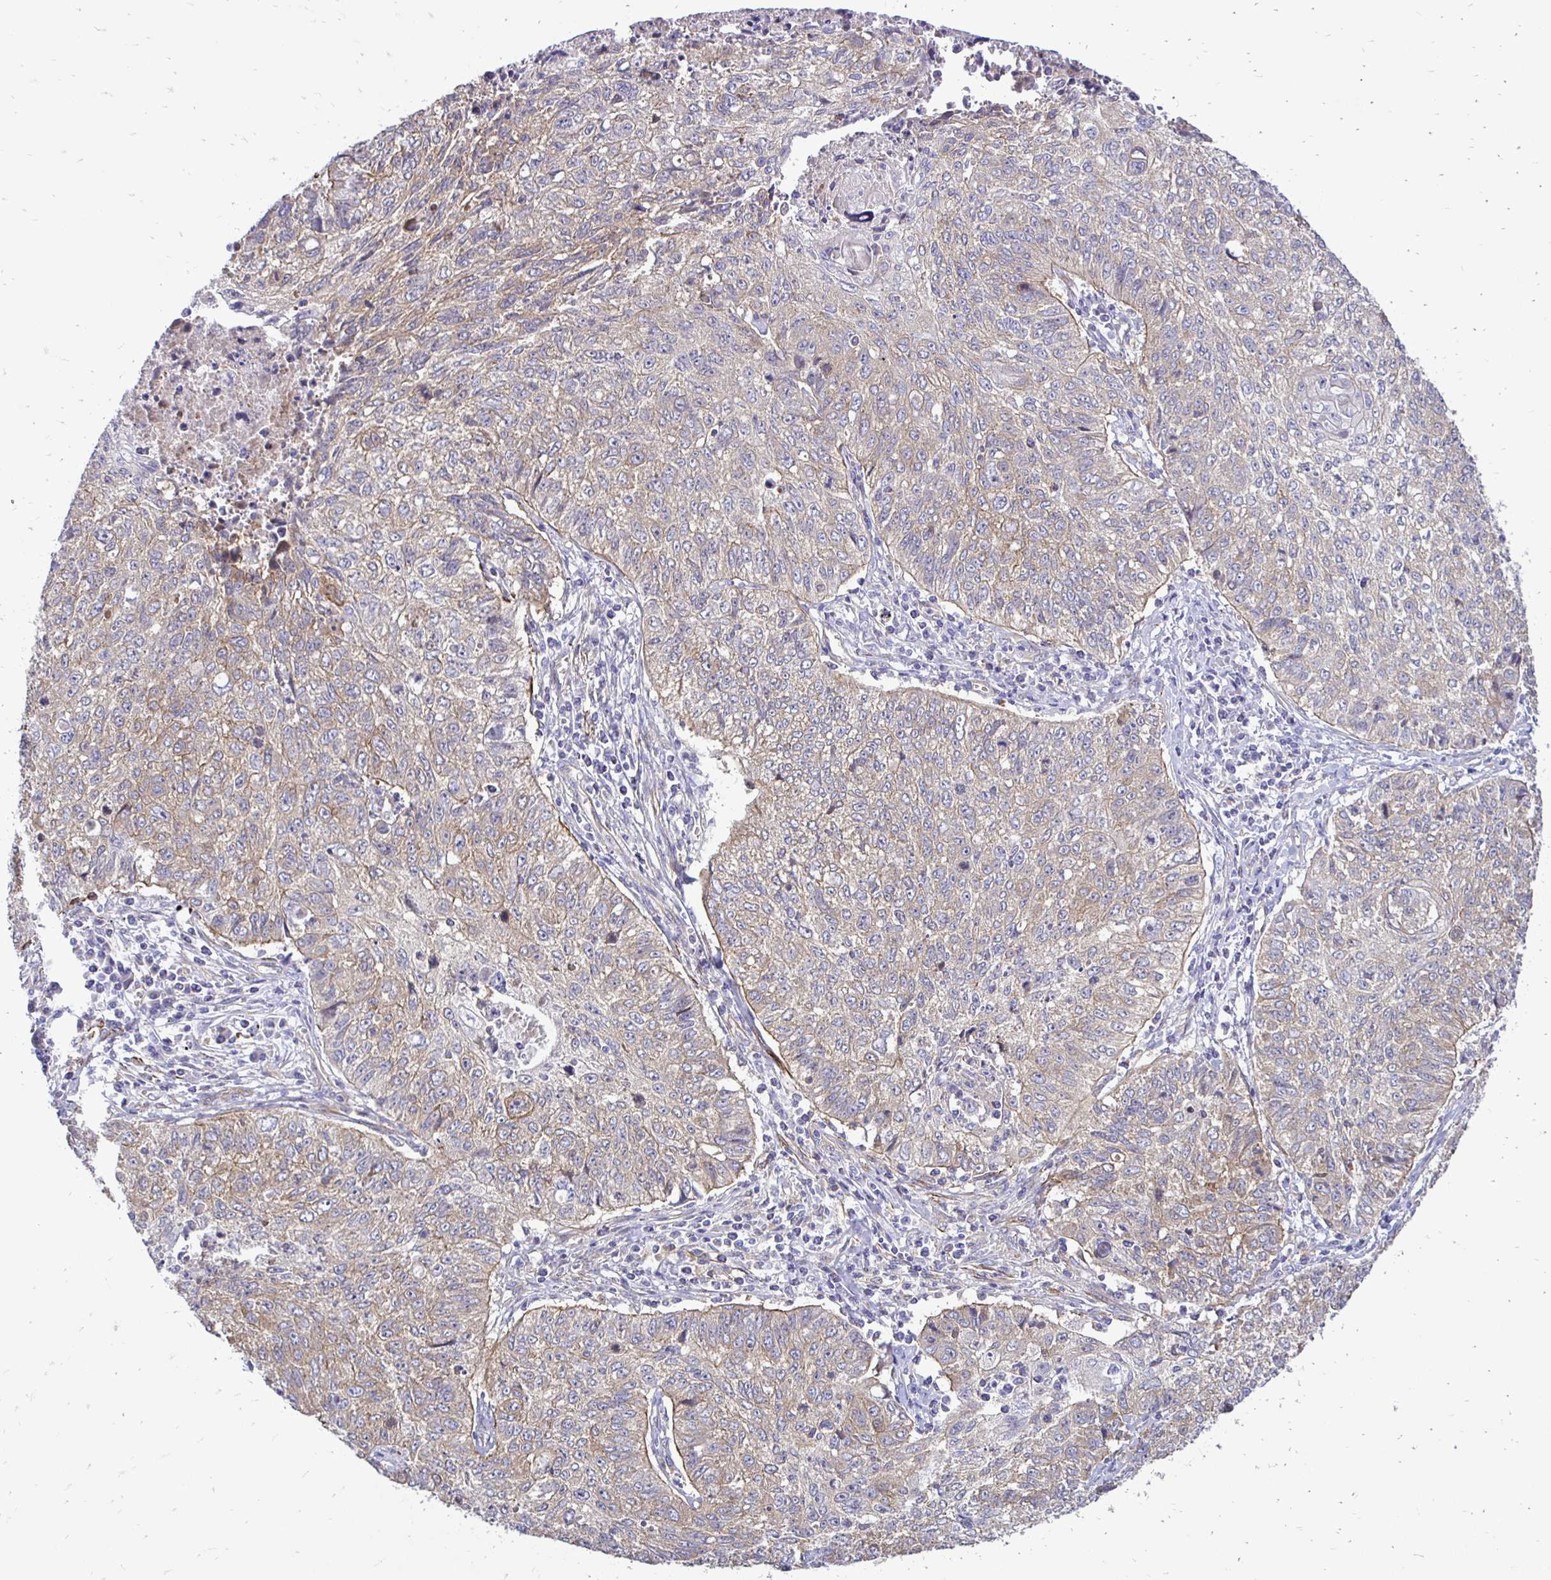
{"staining": {"intensity": "moderate", "quantity": "25%-75%", "location": "cytoplasmic/membranous"}, "tissue": "lung cancer", "cell_type": "Tumor cells", "image_type": "cancer", "snomed": [{"axis": "morphology", "description": "Normal morphology"}, {"axis": "morphology", "description": "Aneuploidy"}, {"axis": "morphology", "description": "Squamous cell carcinoma, NOS"}, {"axis": "topography", "description": "Lymph node"}, {"axis": "topography", "description": "Lung"}], "caption": "Immunohistochemistry (DAB (3,3'-diaminobenzidine)) staining of lung cancer (squamous cell carcinoma) demonstrates moderate cytoplasmic/membranous protein staining in approximately 25%-75% of tumor cells.", "gene": "CTPS1", "patient": {"sex": "female", "age": 76}}